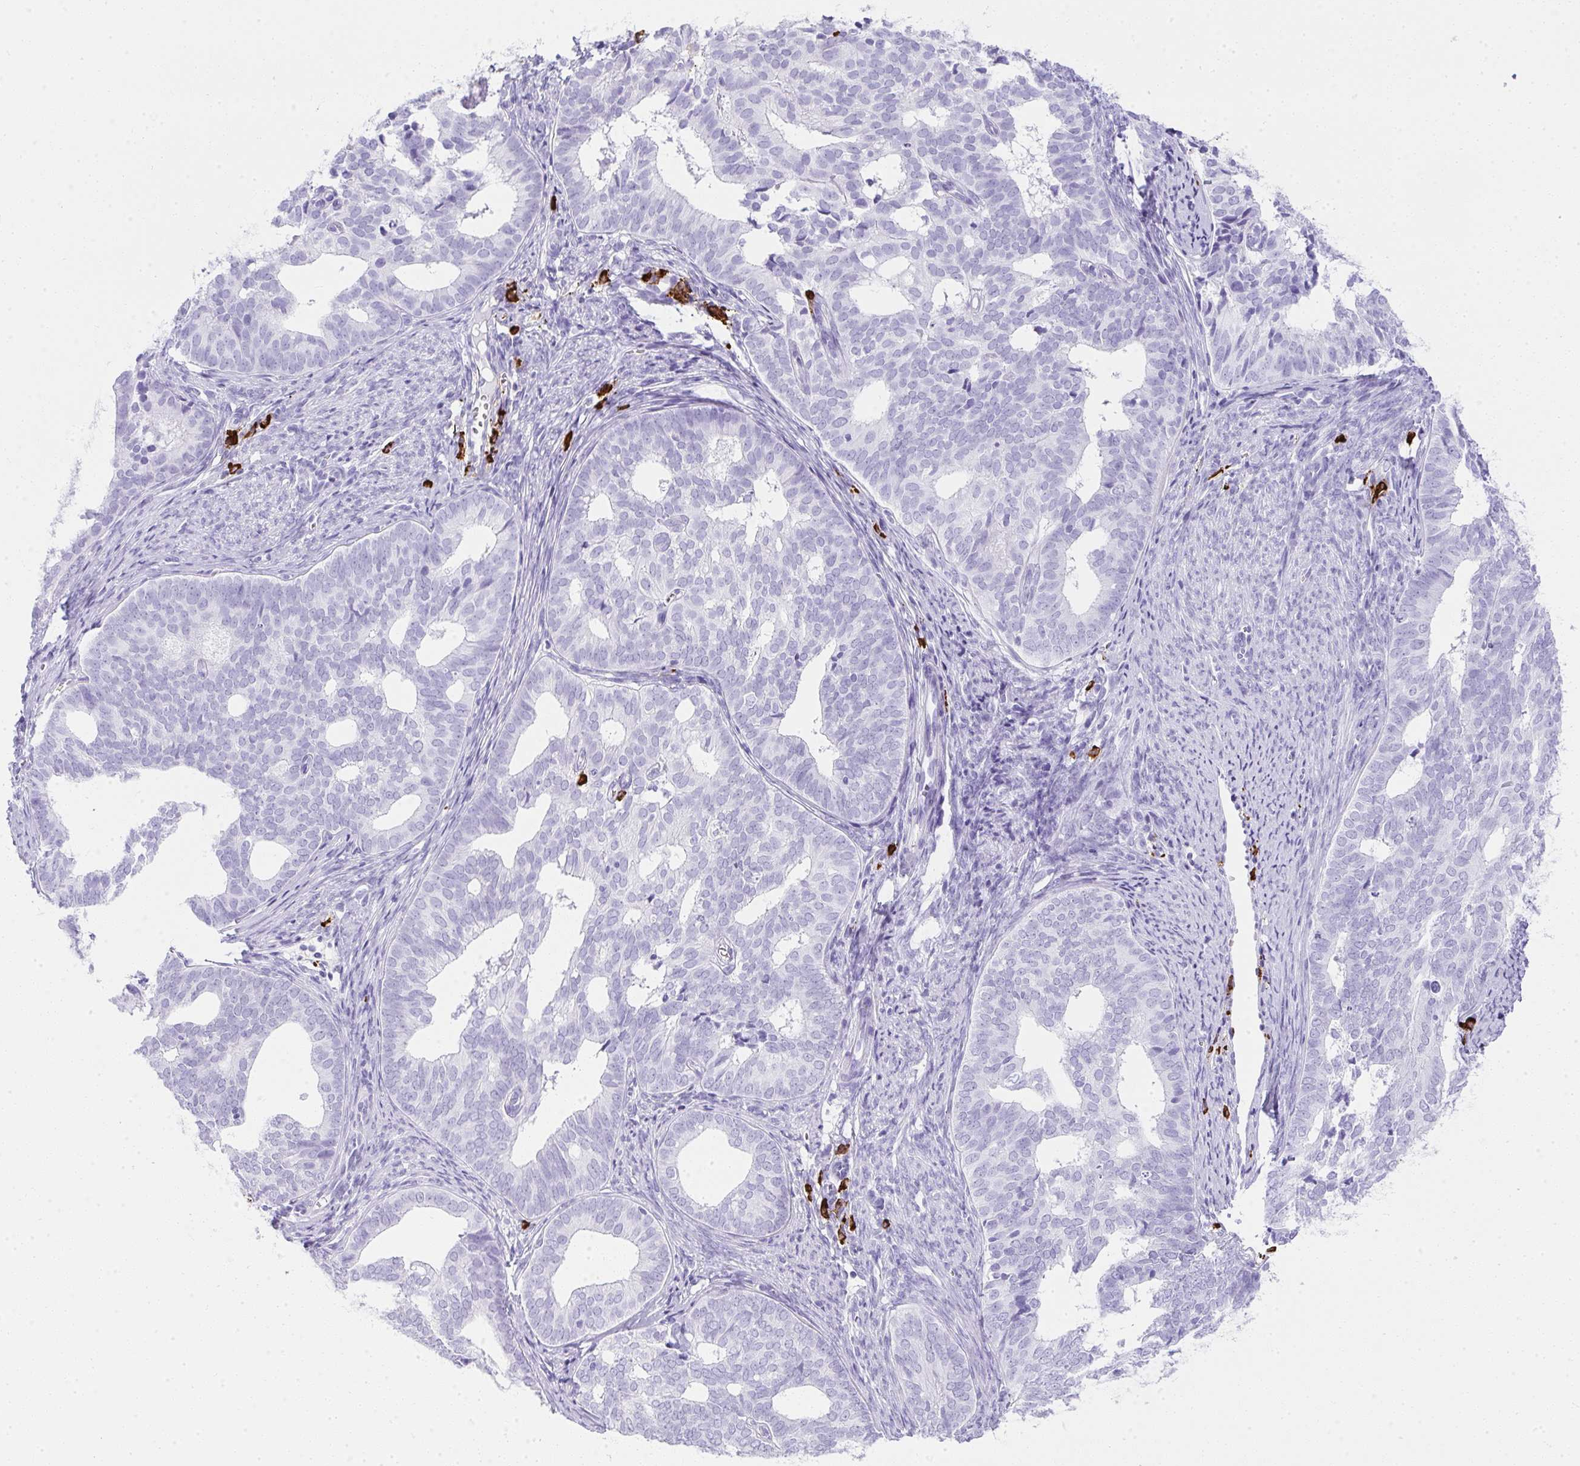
{"staining": {"intensity": "negative", "quantity": "none", "location": "none"}, "tissue": "endometrial cancer", "cell_type": "Tumor cells", "image_type": "cancer", "snomed": [{"axis": "morphology", "description": "Adenocarcinoma, NOS"}, {"axis": "topography", "description": "Endometrium"}], "caption": "This is a photomicrograph of IHC staining of endometrial cancer (adenocarcinoma), which shows no positivity in tumor cells. (DAB IHC, high magnification).", "gene": "CDADC1", "patient": {"sex": "female", "age": 75}}